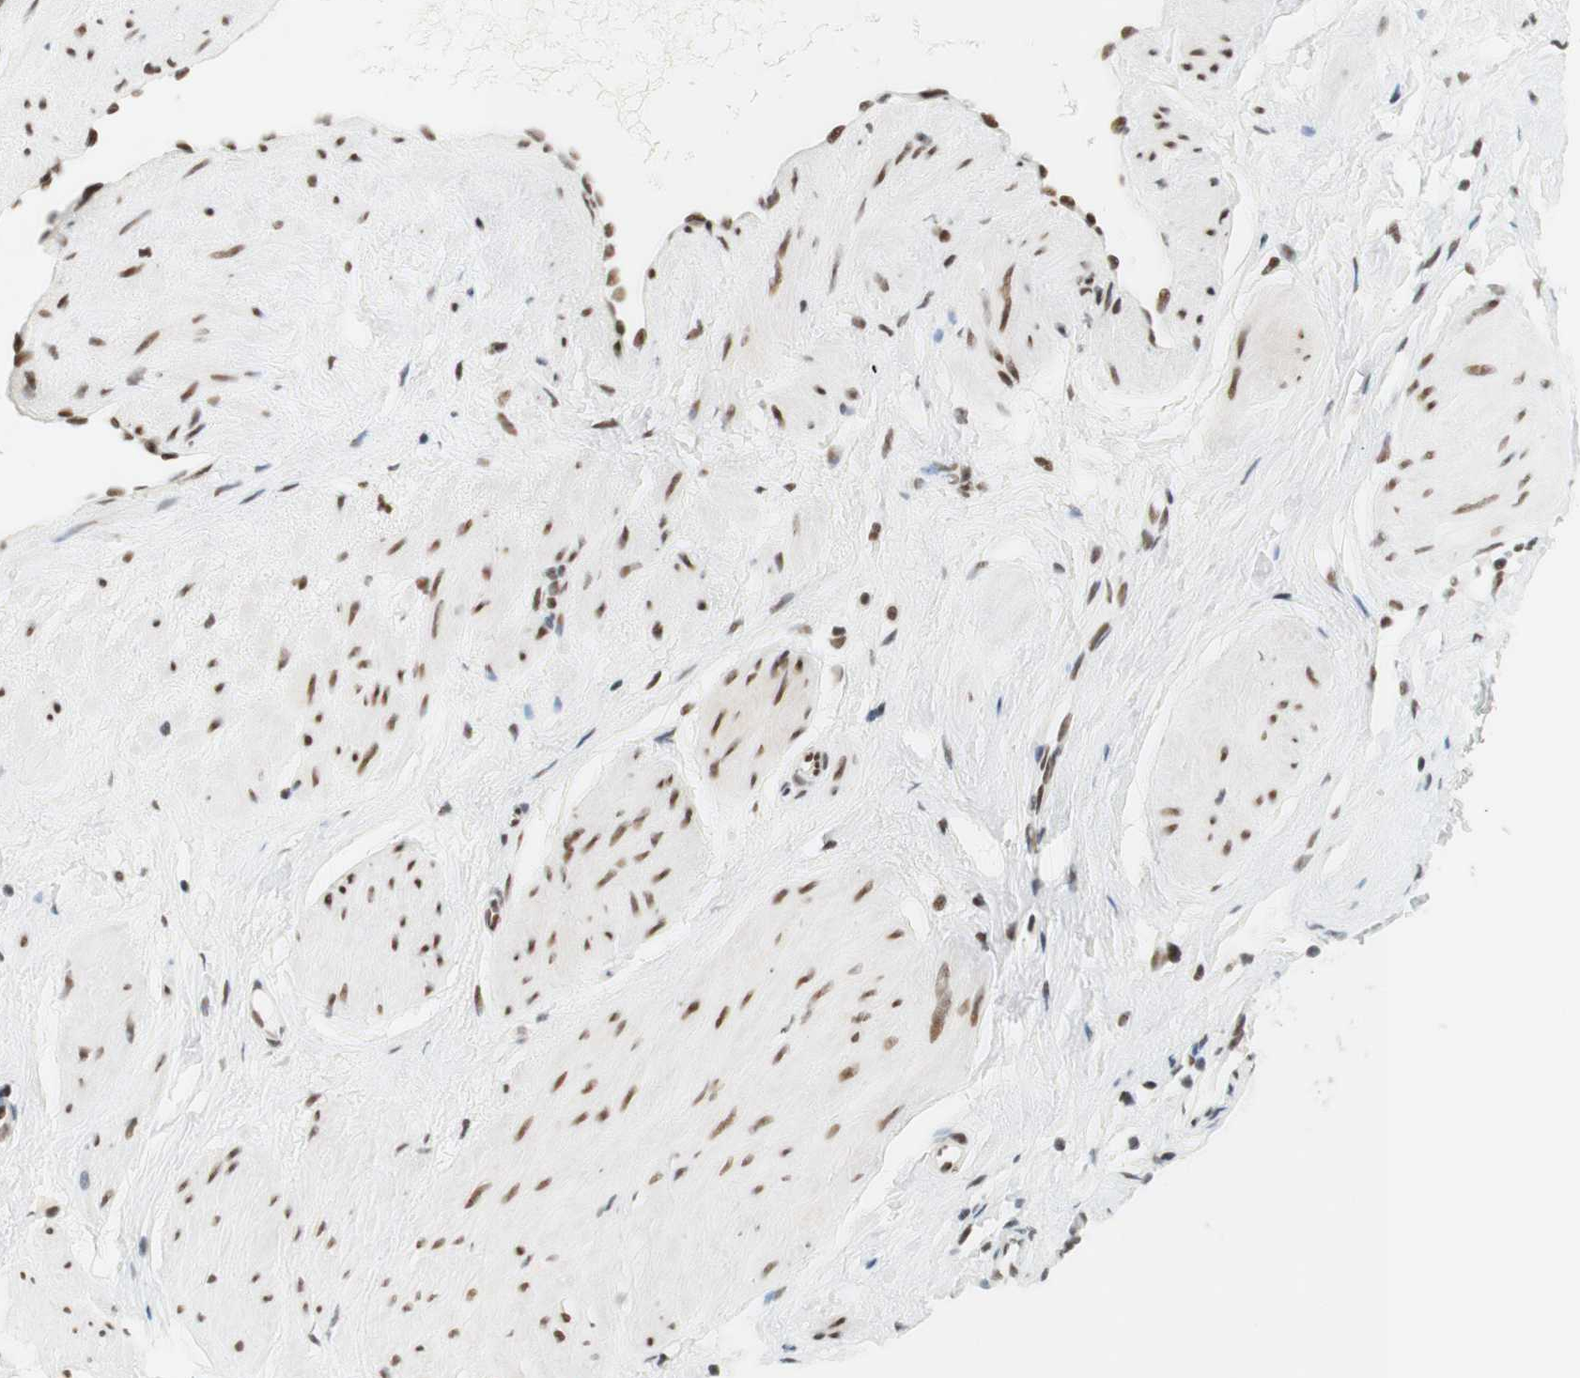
{"staining": {"intensity": "moderate", "quantity": ">75%", "location": "nuclear"}, "tissue": "adipose tissue", "cell_type": "Adipocytes", "image_type": "normal", "snomed": [{"axis": "morphology", "description": "Normal tissue, NOS"}, {"axis": "topography", "description": "Soft tissue"}, {"axis": "topography", "description": "Vascular tissue"}], "caption": "Adipocytes demonstrate moderate nuclear positivity in about >75% of cells in normal adipose tissue.", "gene": "RNF20", "patient": {"sex": "female", "age": 35}}